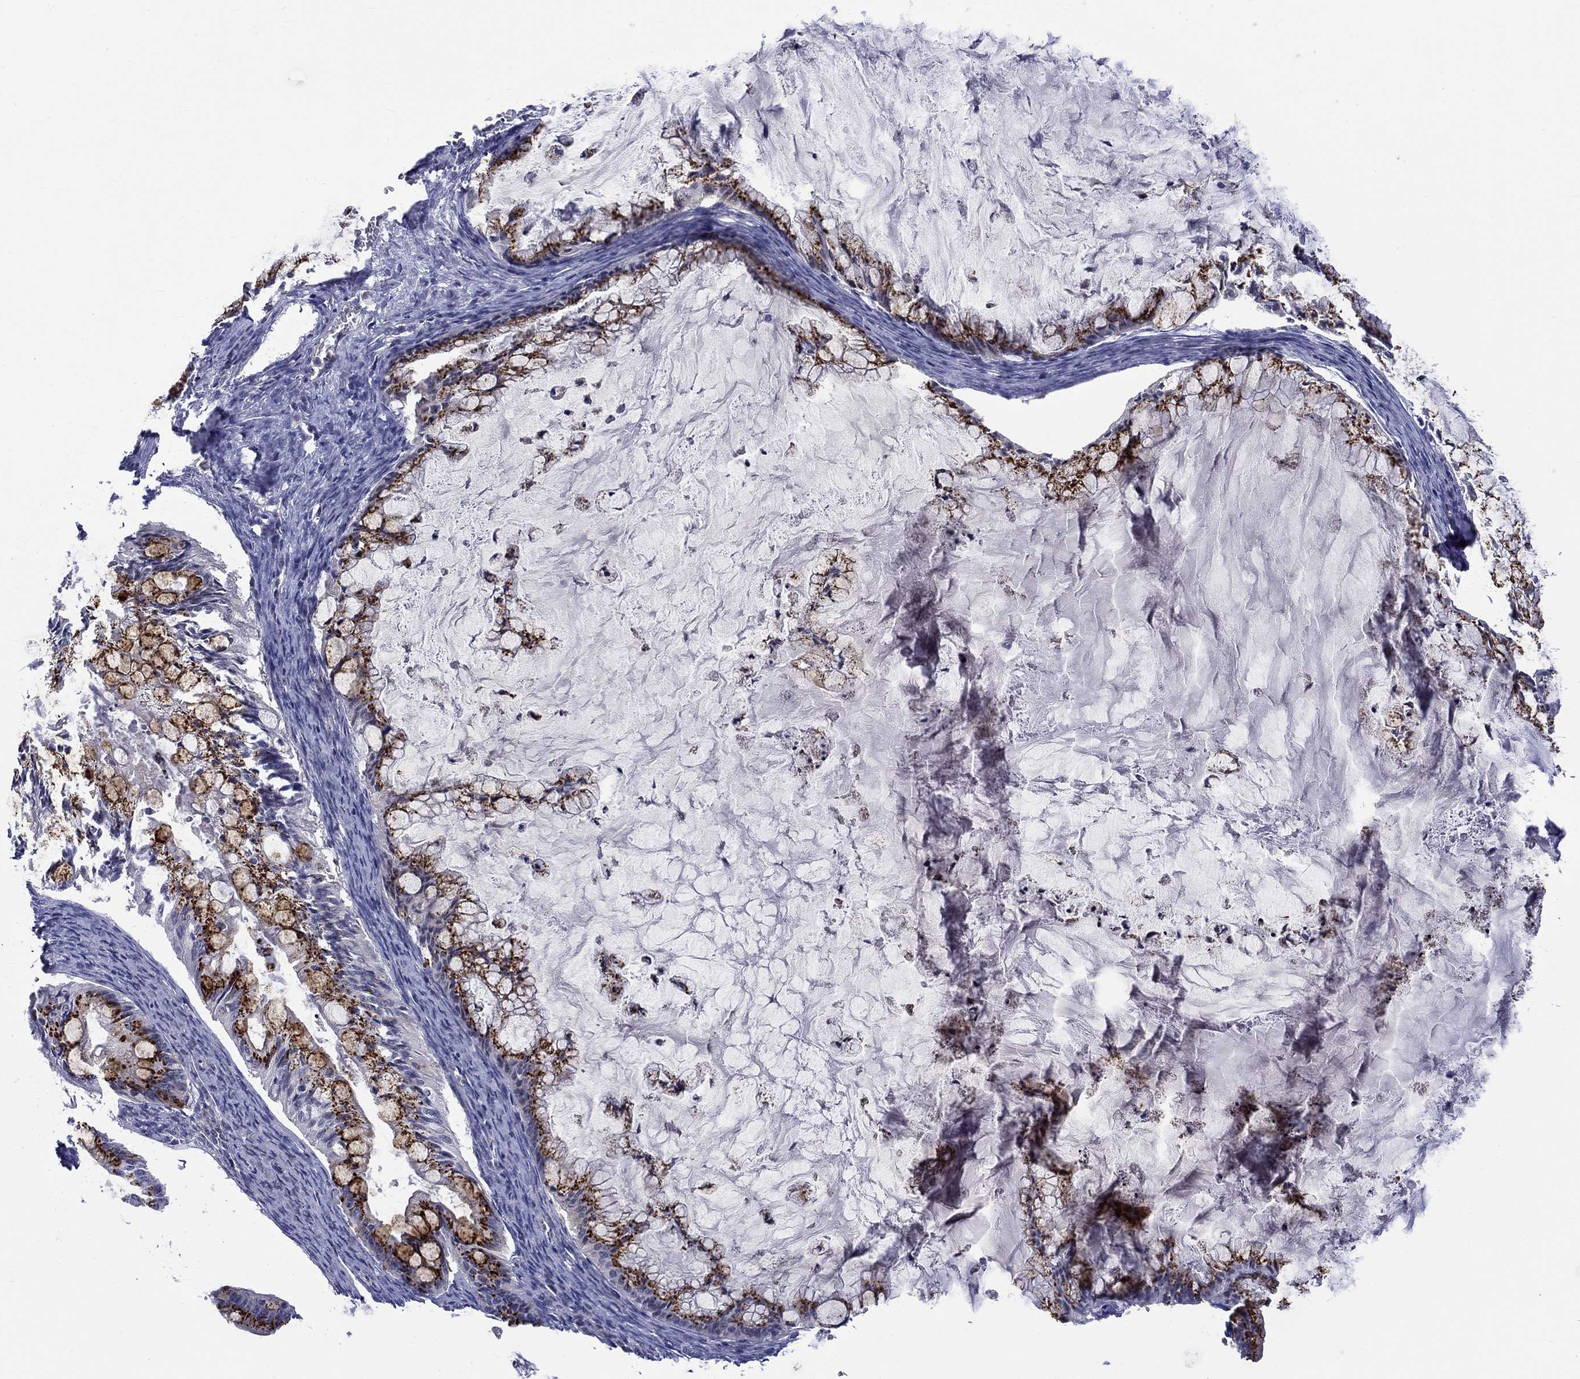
{"staining": {"intensity": "strong", "quantity": "25%-75%", "location": "cytoplasmic/membranous"}, "tissue": "ovarian cancer", "cell_type": "Tumor cells", "image_type": "cancer", "snomed": [{"axis": "morphology", "description": "Cystadenocarcinoma, mucinous, NOS"}, {"axis": "topography", "description": "Ovary"}], "caption": "A brown stain highlights strong cytoplasmic/membranous positivity of a protein in human ovarian mucinous cystadenocarcinoma tumor cells.", "gene": "ST6GALNAC1", "patient": {"sex": "female", "age": 57}}